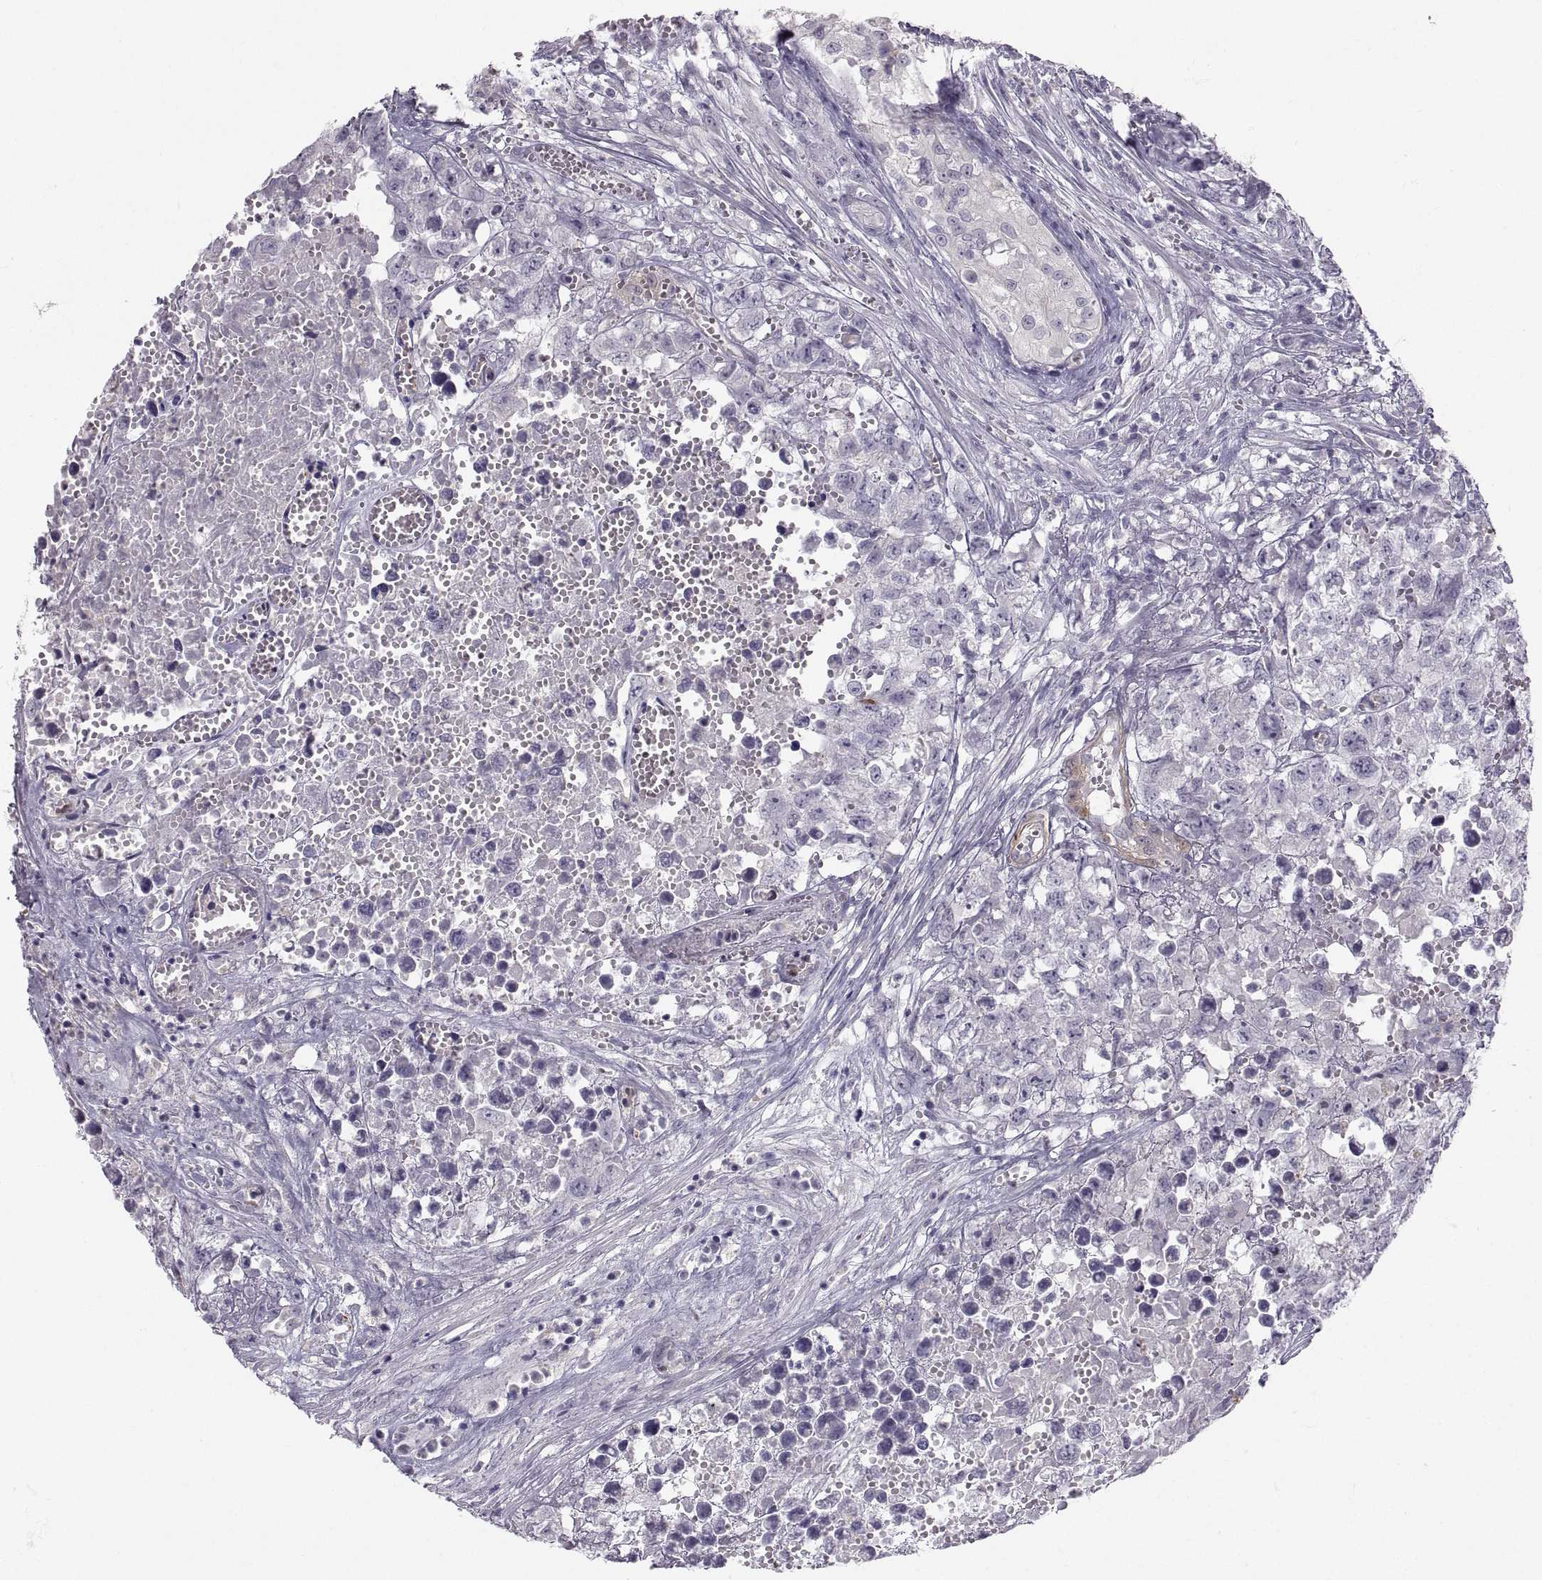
{"staining": {"intensity": "negative", "quantity": "none", "location": "none"}, "tissue": "testis cancer", "cell_type": "Tumor cells", "image_type": "cancer", "snomed": [{"axis": "morphology", "description": "Seminoma, NOS"}, {"axis": "morphology", "description": "Carcinoma, Embryonal, NOS"}, {"axis": "topography", "description": "Testis"}], "caption": "IHC of testis cancer shows no staining in tumor cells.", "gene": "PGM5", "patient": {"sex": "male", "age": 22}}